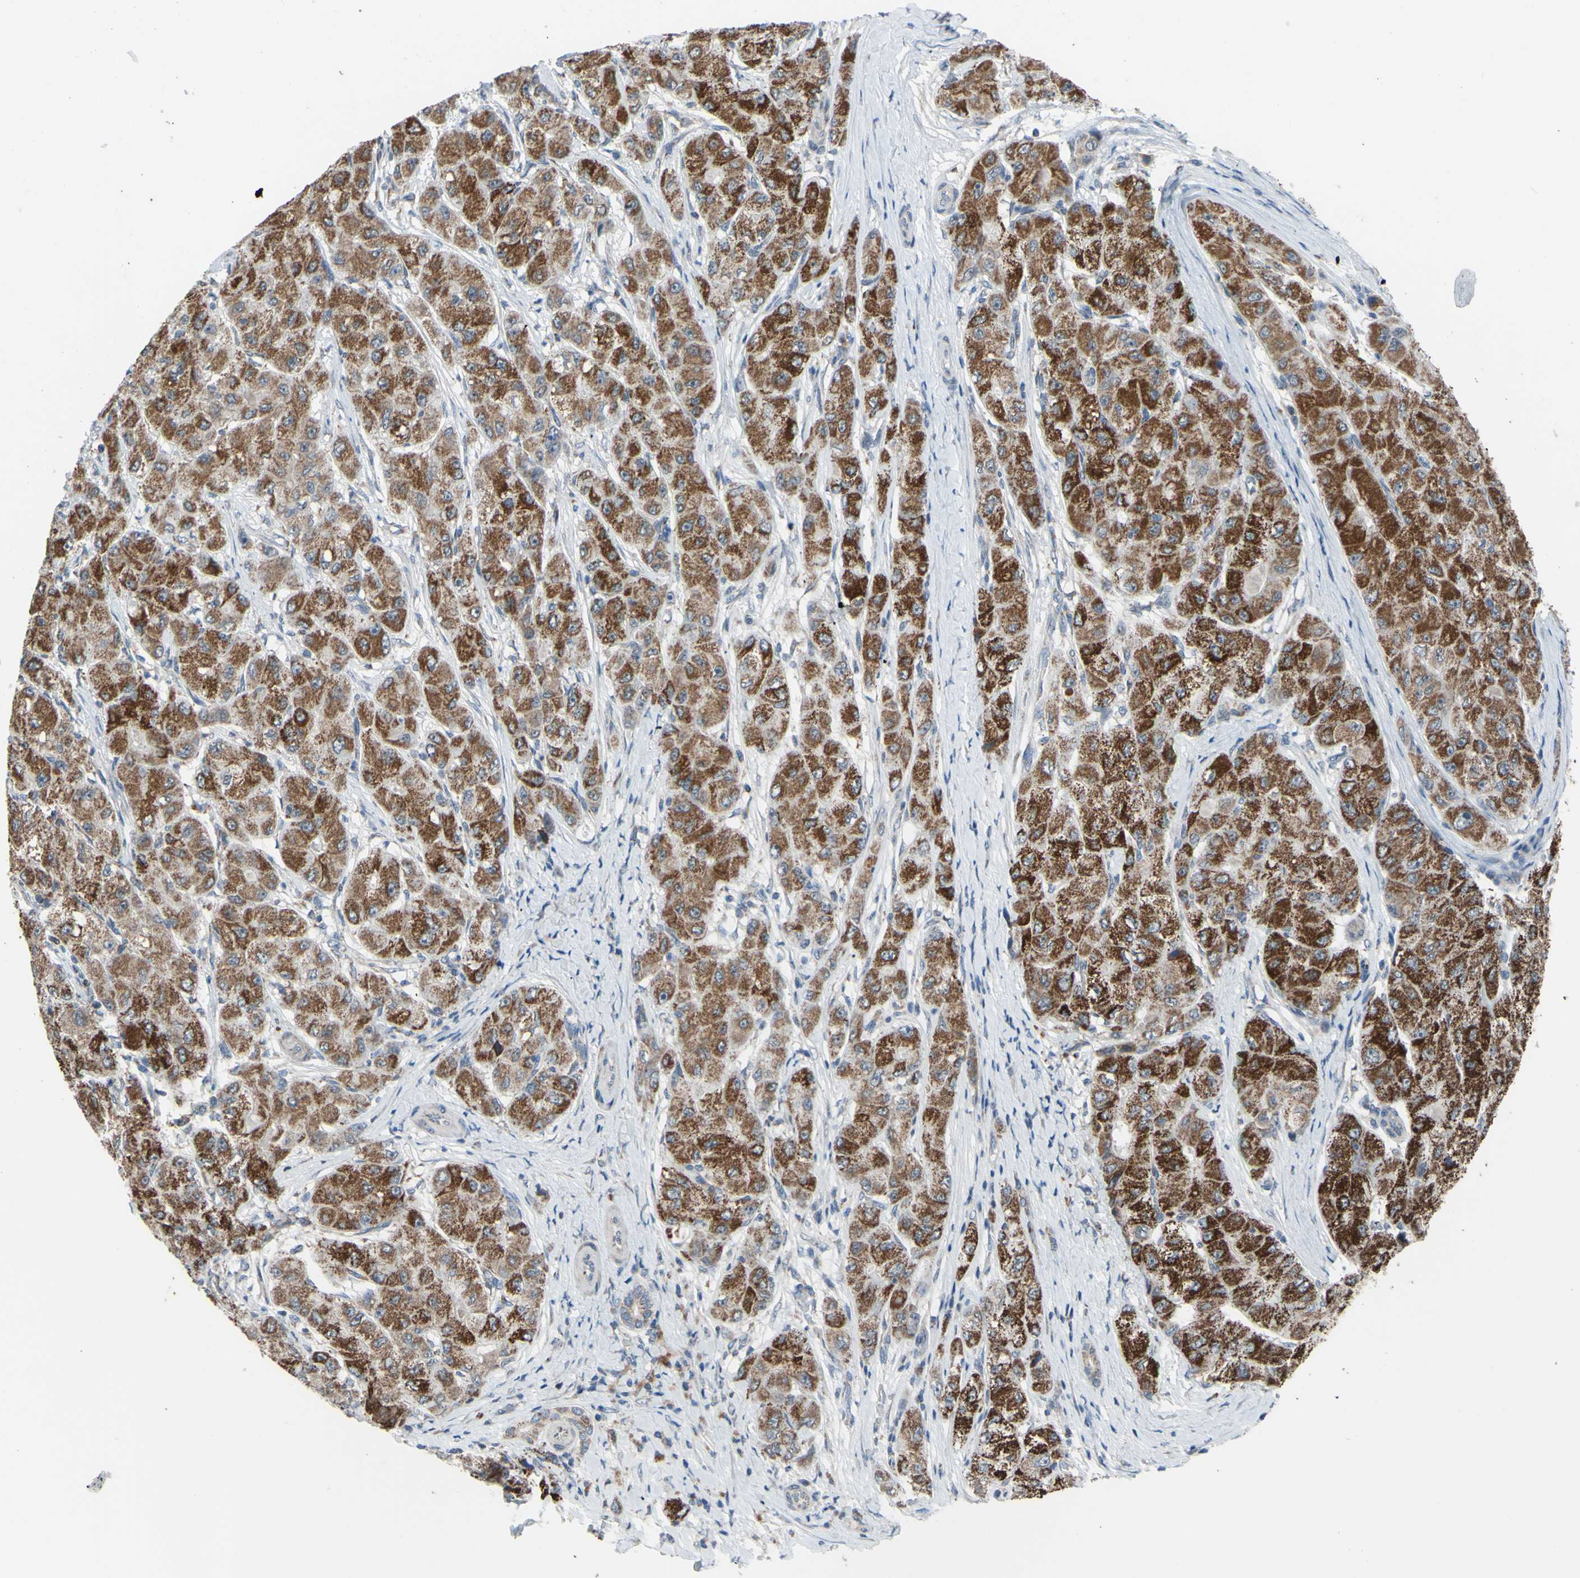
{"staining": {"intensity": "moderate", "quantity": ">75%", "location": "cytoplasmic/membranous"}, "tissue": "liver cancer", "cell_type": "Tumor cells", "image_type": "cancer", "snomed": [{"axis": "morphology", "description": "Carcinoma, Hepatocellular, NOS"}, {"axis": "topography", "description": "Liver"}], "caption": "Protein expression analysis of human liver hepatocellular carcinoma reveals moderate cytoplasmic/membranous positivity in approximately >75% of tumor cells. (DAB = brown stain, brightfield microscopy at high magnification).", "gene": "GLT8D1", "patient": {"sex": "male", "age": 80}}